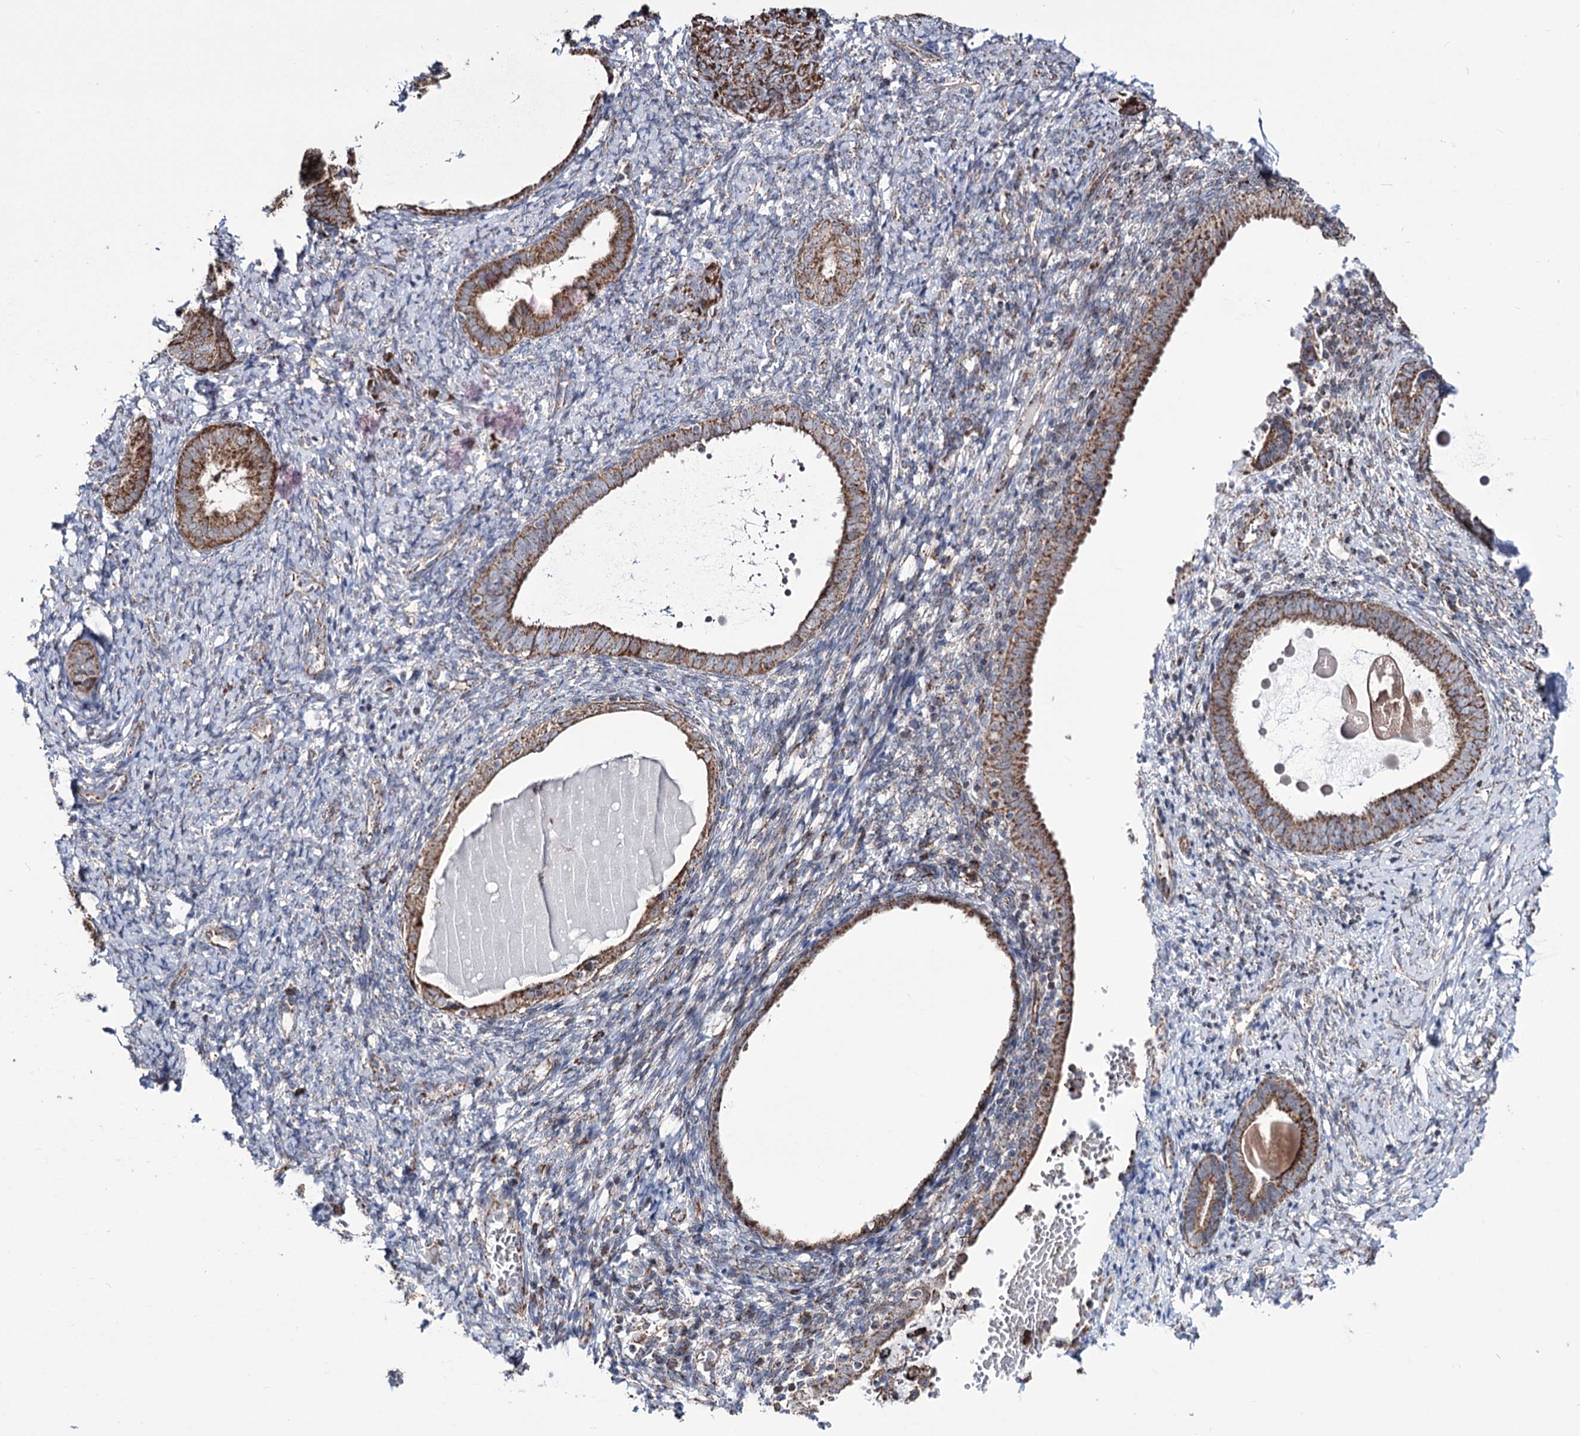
{"staining": {"intensity": "weak", "quantity": "<25%", "location": "cytoplasmic/membranous"}, "tissue": "endometrium", "cell_type": "Cells in endometrial stroma", "image_type": "normal", "snomed": [{"axis": "morphology", "description": "Normal tissue, NOS"}, {"axis": "topography", "description": "Endometrium"}], "caption": "Endometrium was stained to show a protein in brown. There is no significant staining in cells in endometrial stroma.", "gene": "CREB3L4", "patient": {"sex": "female", "age": 72}}